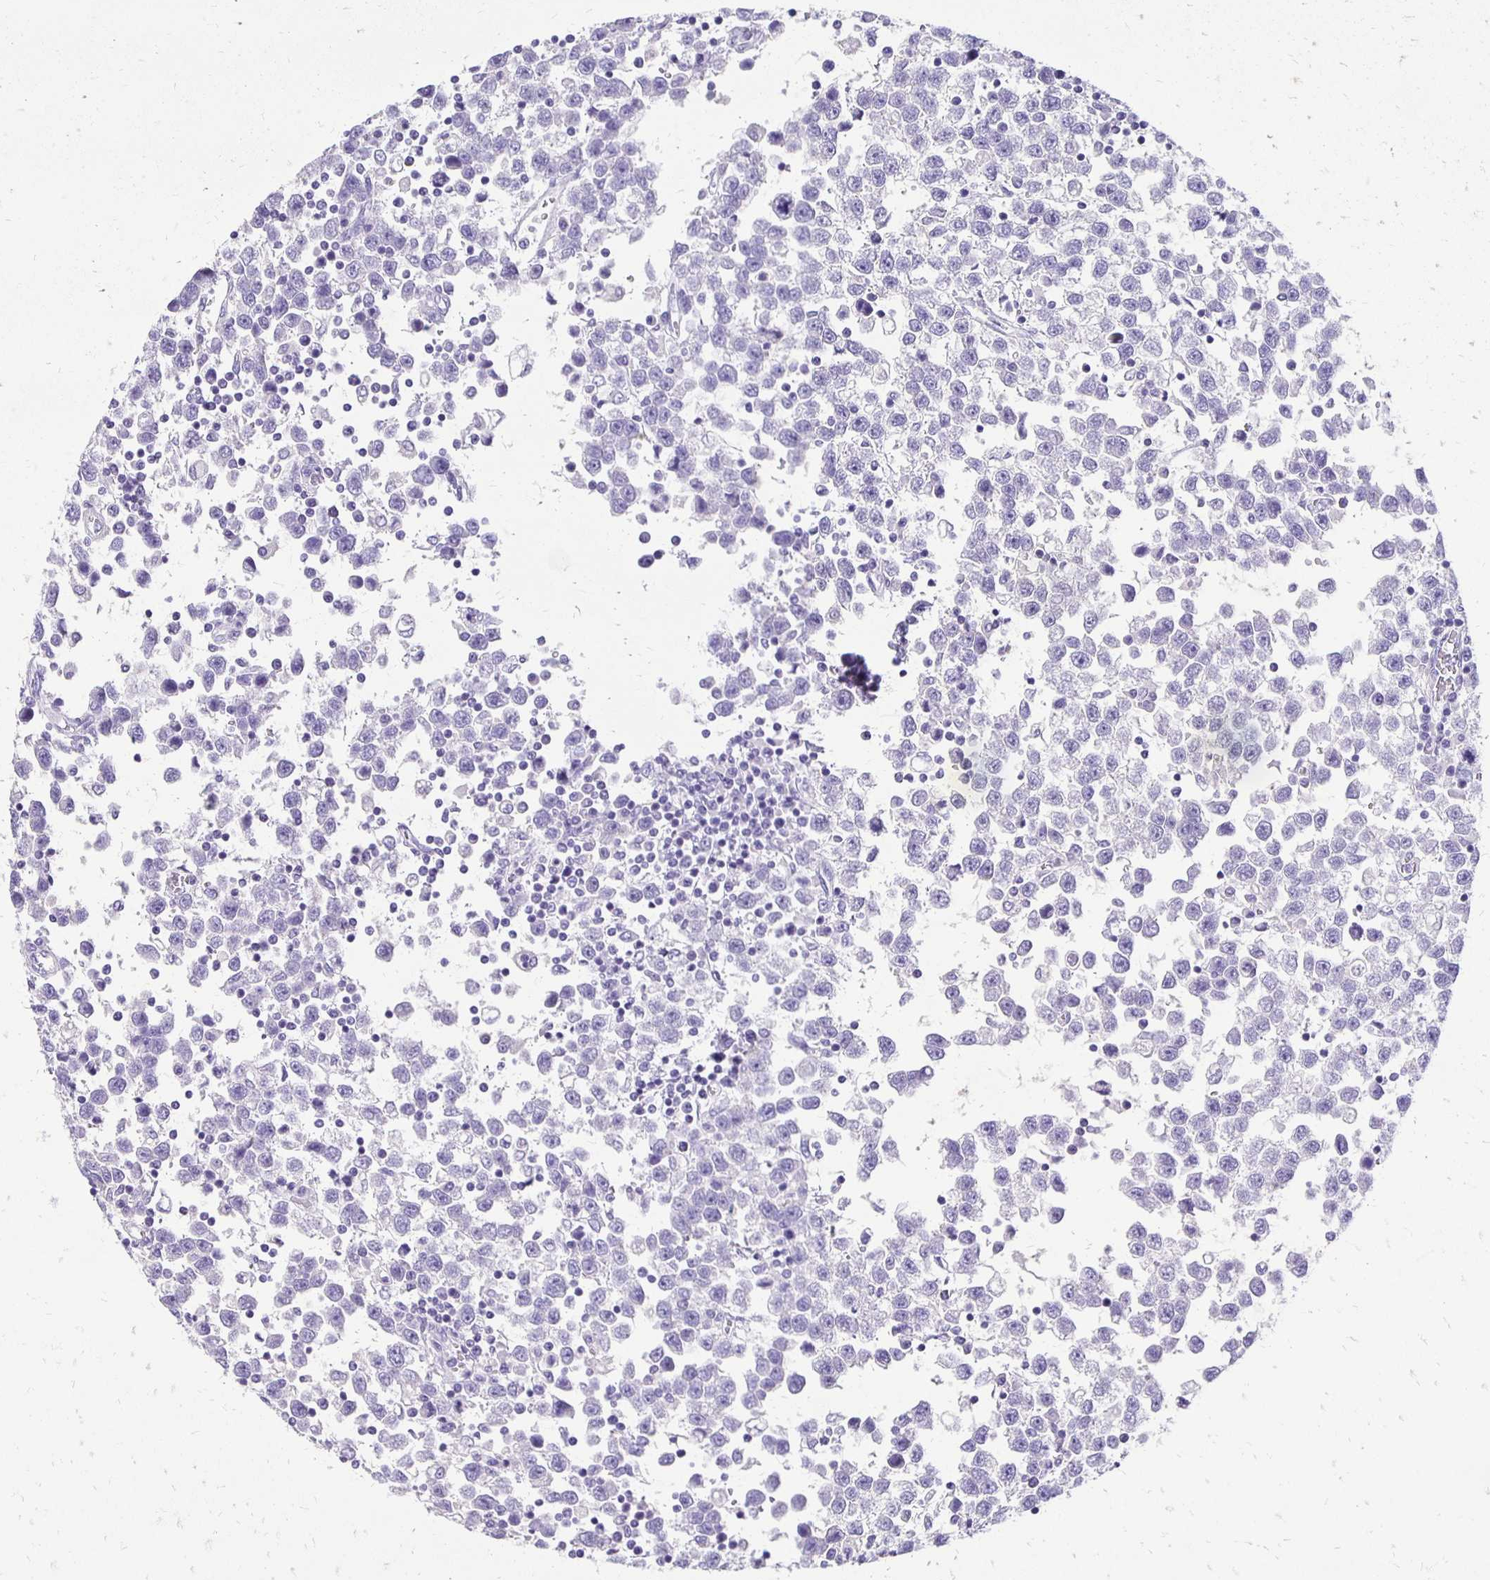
{"staining": {"intensity": "negative", "quantity": "none", "location": "none"}, "tissue": "testis cancer", "cell_type": "Tumor cells", "image_type": "cancer", "snomed": [{"axis": "morphology", "description": "Seminoma, NOS"}, {"axis": "topography", "description": "Testis"}], "caption": "An immunohistochemistry (IHC) micrograph of seminoma (testis) is shown. There is no staining in tumor cells of seminoma (testis). The staining was performed using DAB to visualize the protein expression in brown, while the nuclei were stained in blue with hematoxylin (Magnification: 20x).", "gene": "ANKRD45", "patient": {"sex": "male", "age": 34}}